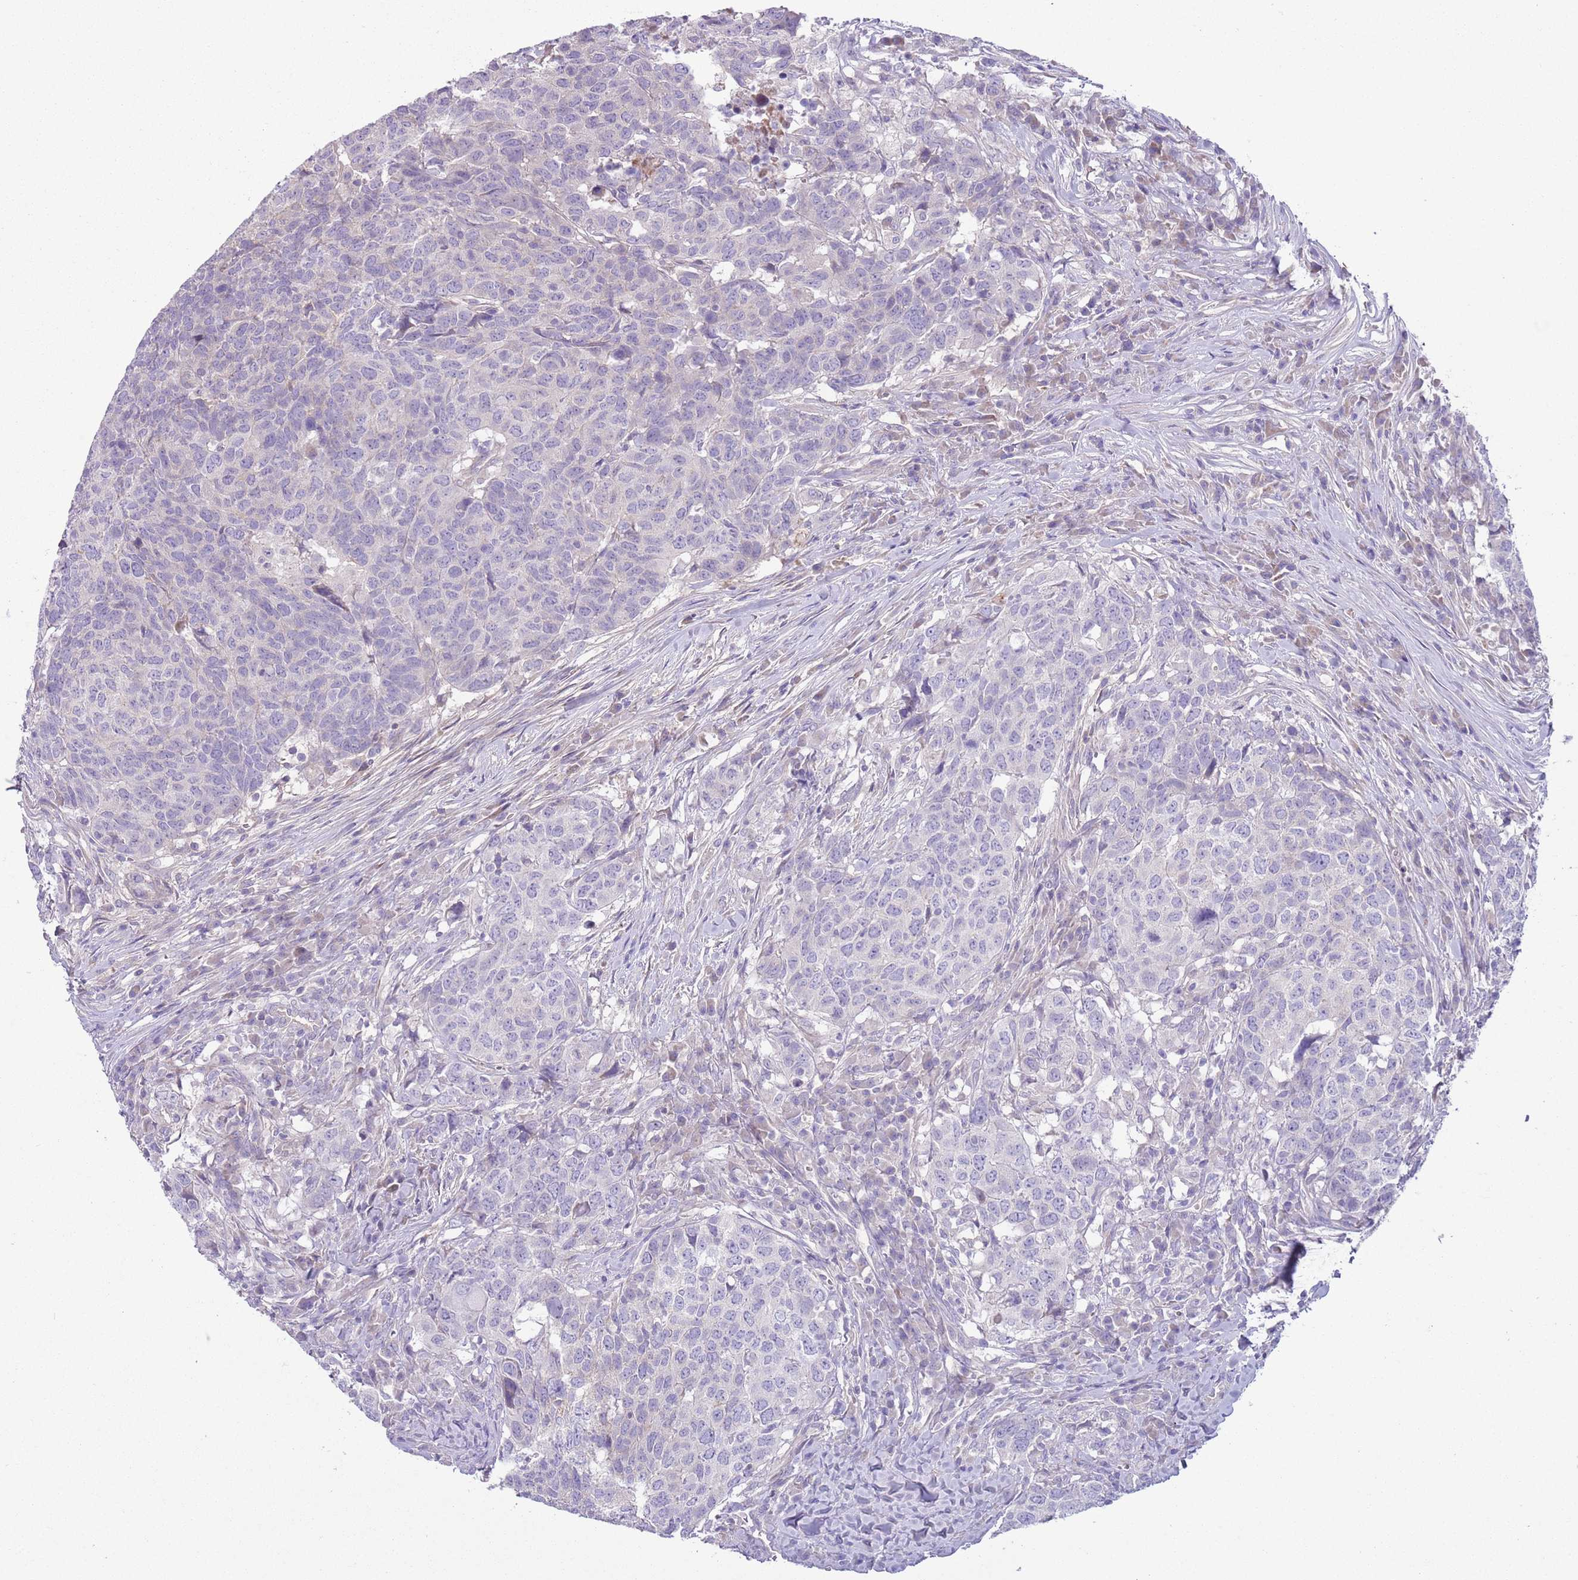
{"staining": {"intensity": "negative", "quantity": "none", "location": "none"}, "tissue": "head and neck cancer", "cell_type": "Tumor cells", "image_type": "cancer", "snomed": [{"axis": "morphology", "description": "Normal tissue, NOS"}, {"axis": "morphology", "description": "Squamous cell carcinoma, NOS"}, {"axis": "topography", "description": "Skeletal muscle"}, {"axis": "topography", "description": "Vascular tissue"}, {"axis": "topography", "description": "Peripheral nerve tissue"}, {"axis": "topography", "description": "Head-Neck"}], "caption": "An IHC micrograph of head and neck squamous cell carcinoma is shown. There is no staining in tumor cells of head and neck squamous cell carcinoma.", "gene": "CFH", "patient": {"sex": "male", "age": 66}}